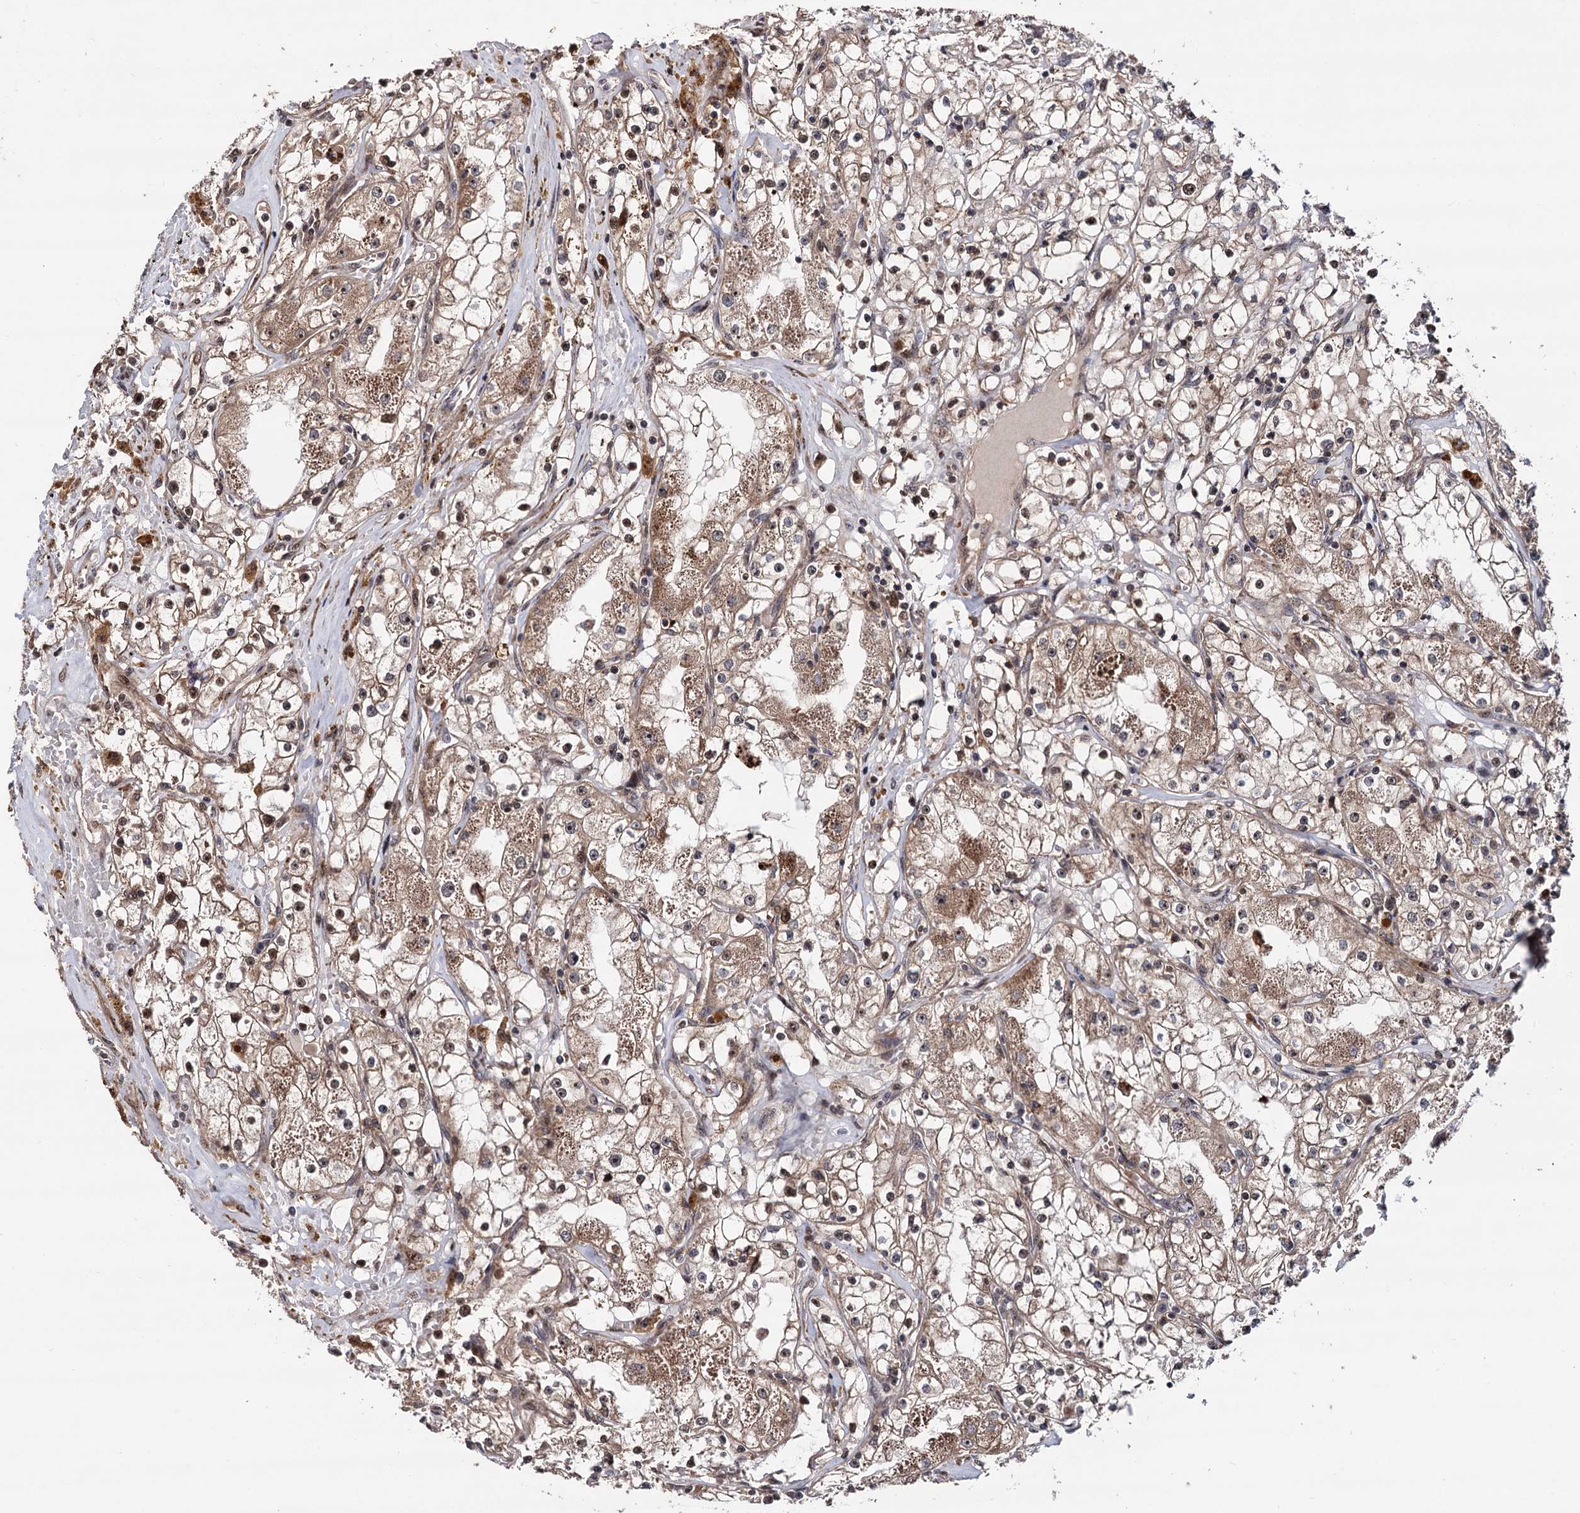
{"staining": {"intensity": "moderate", "quantity": ">75%", "location": "cytoplasmic/membranous,nuclear"}, "tissue": "renal cancer", "cell_type": "Tumor cells", "image_type": "cancer", "snomed": [{"axis": "morphology", "description": "Adenocarcinoma, NOS"}, {"axis": "topography", "description": "Kidney"}], "caption": "A photomicrograph of renal cancer stained for a protein exhibits moderate cytoplasmic/membranous and nuclear brown staining in tumor cells.", "gene": "PIGB", "patient": {"sex": "male", "age": 56}}